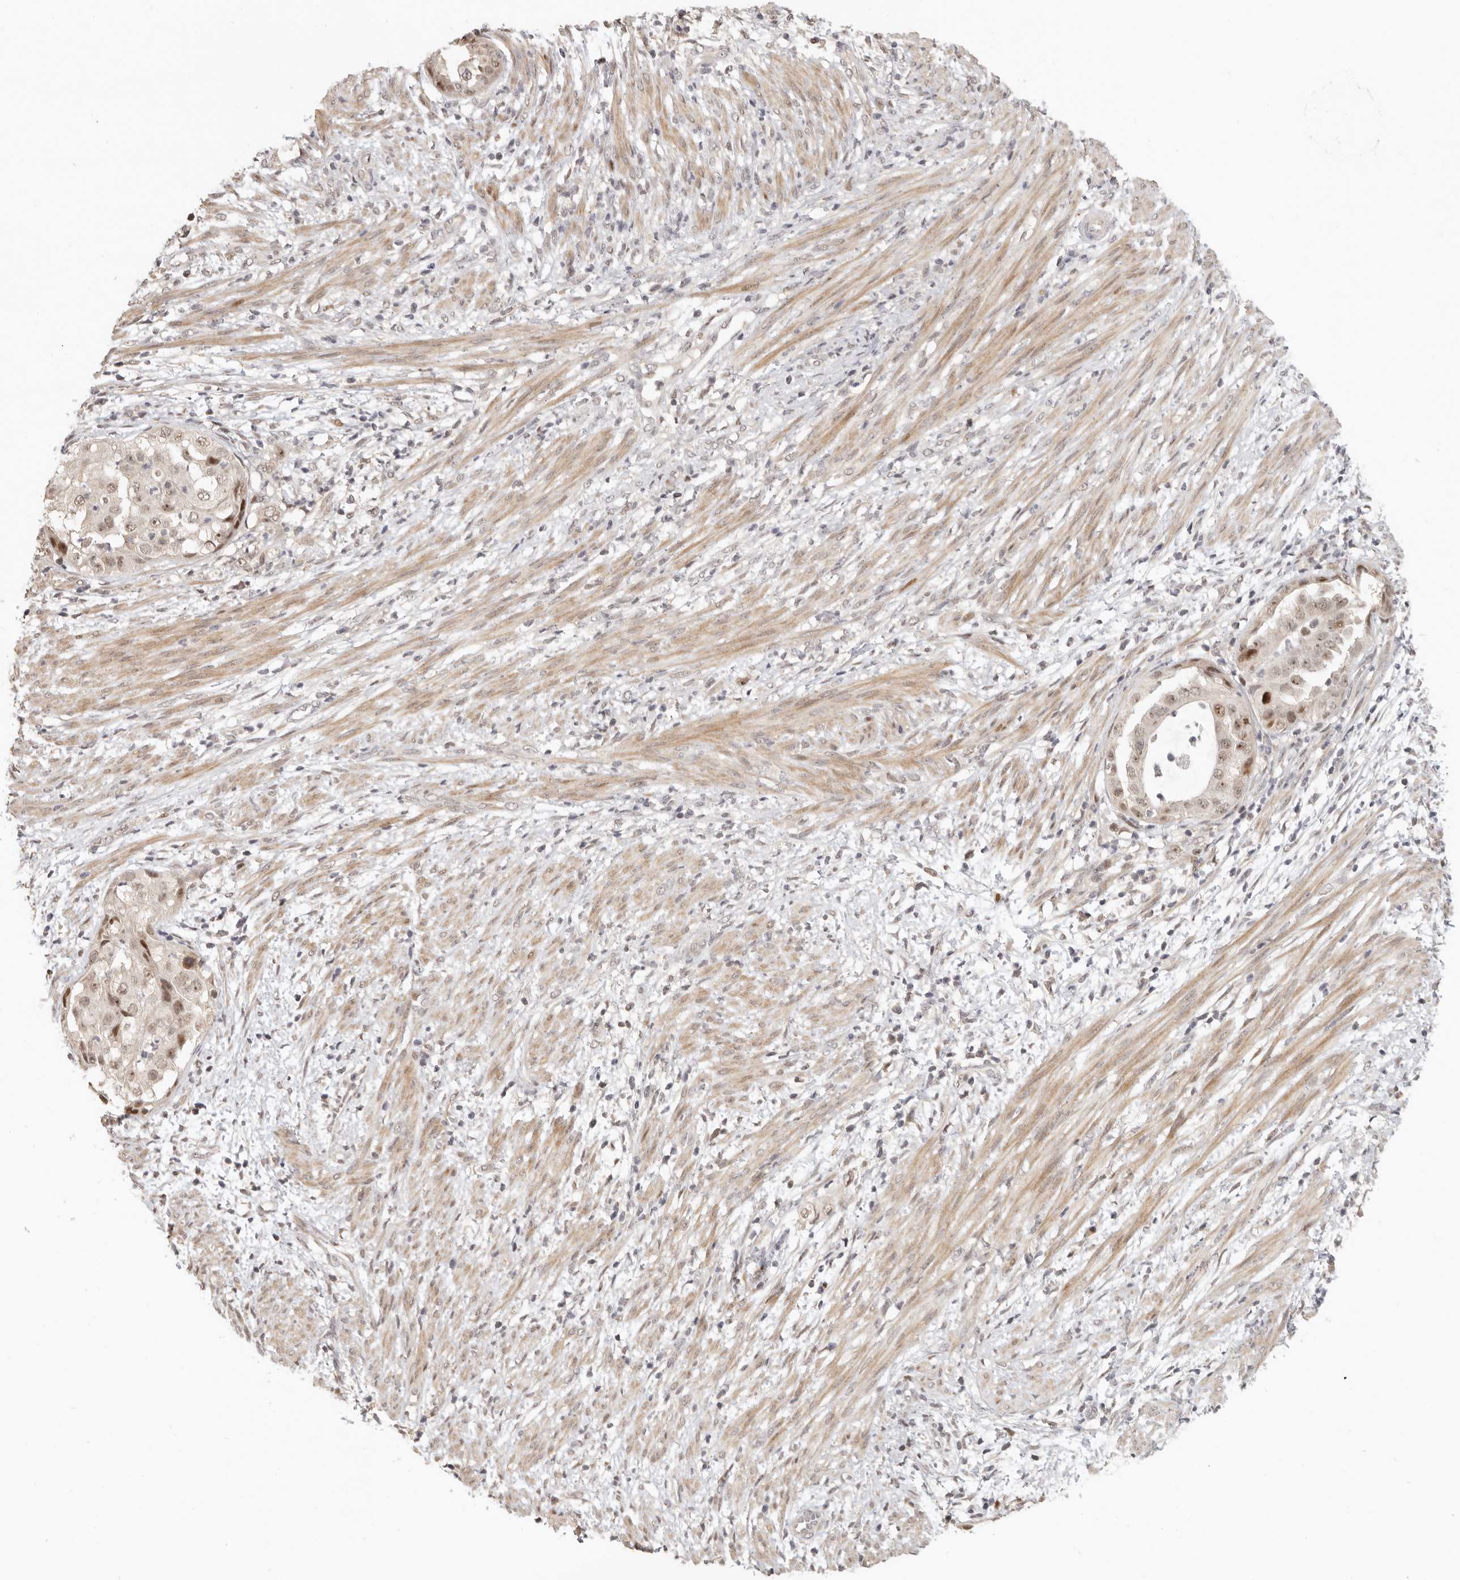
{"staining": {"intensity": "moderate", "quantity": "25%-75%", "location": "nuclear"}, "tissue": "endometrial cancer", "cell_type": "Tumor cells", "image_type": "cancer", "snomed": [{"axis": "morphology", "description": "Adenocarcinoma, NOS"}, {"axis": "topography", "description": "Endometrium"}], "caption": "This photomicrograph reveals immunohistochemistry (IHC) staining of endometrial adenocarcinoma, with medium moderate nuclear expression in approximately 25%-75% of tumor cells.", "gene": "GPBP1L1", "patient": {"sex": "female", "age": 85}}